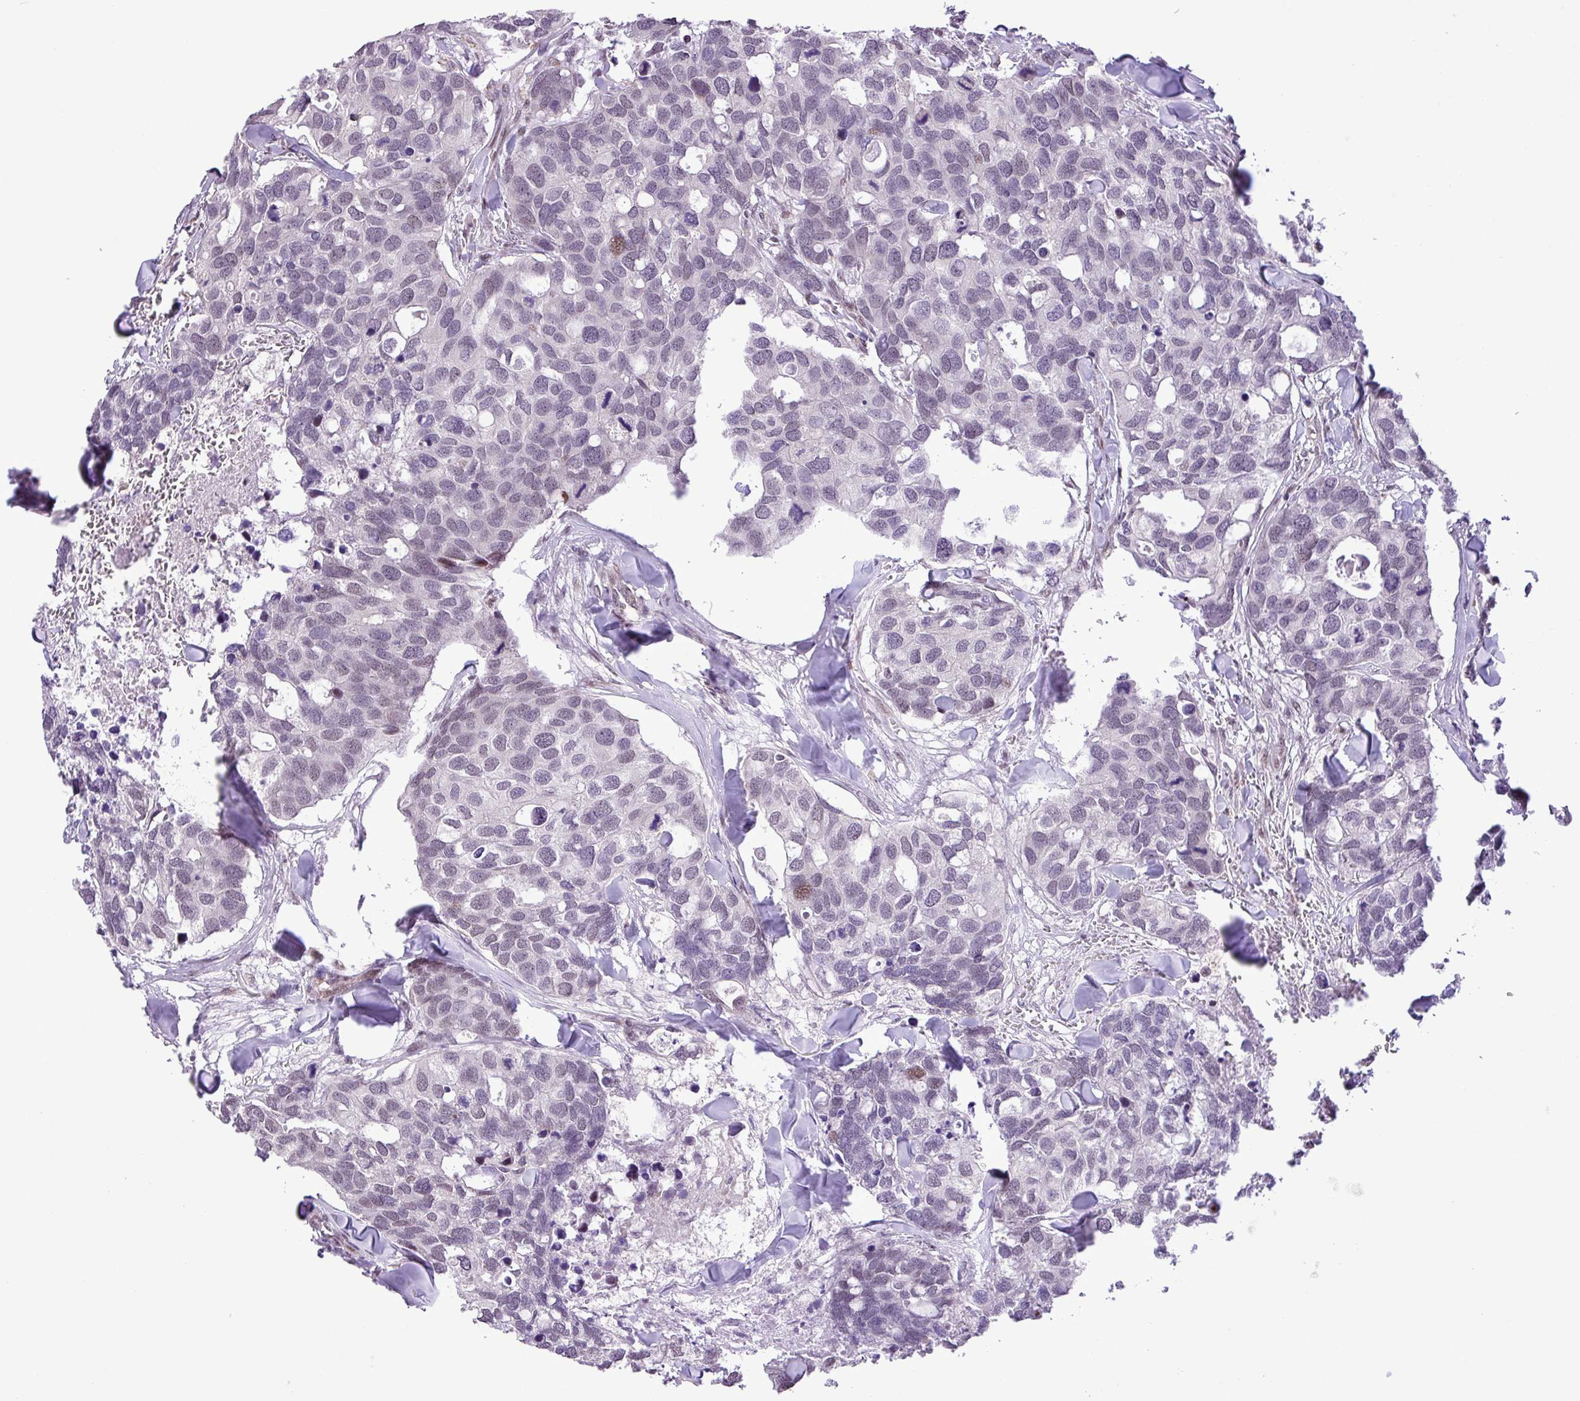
{"staining": {"intensity": "weak", "quantity": "<25%", "location": "nuclear"}, "tissue": "breast cancer", "cell_type": "Tumor cells", "image_type": "cancer", "snomed": [{"axis": "morphology", "description": "Duct carcinoma"}, {"axis": "topography", "description": "Breast"}], "caption": "Immunohistochemistry of human invasive ductal carcinoma (breast) displays no staining in tumor cells. Nuclei are stained in blue.", "gene": "ZNF354A", "patient": {"sex": "female", "age": 83}}